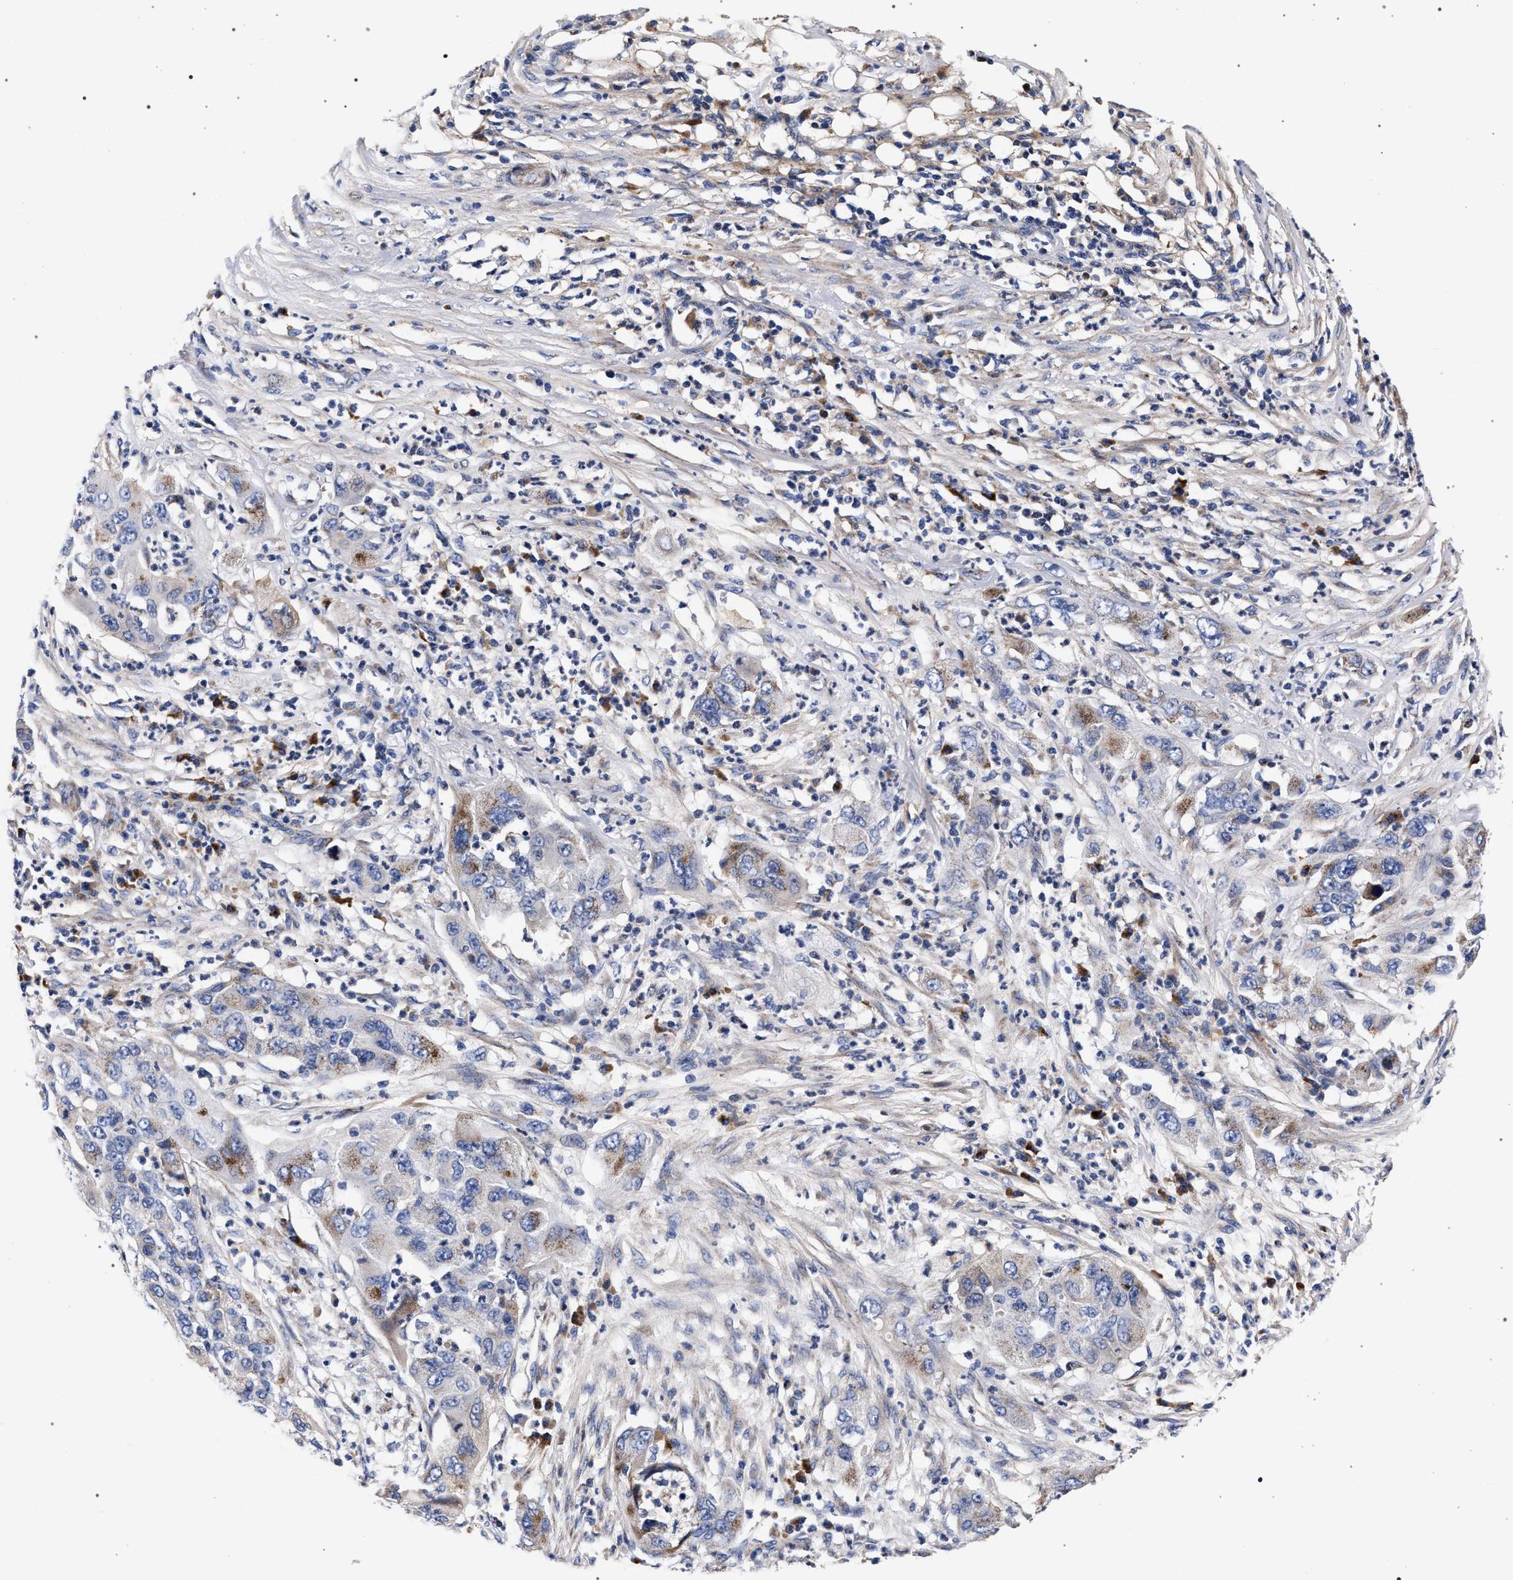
{"staining": {"intensity": "weak", "quantity": "<25%", "location": "cytoplasmic/membranous"}, "tissue": "pancreatic cancer", "cell_type": "Tumor cells", "image_type": "cancer", "snomed": [{"axis": "morphology", "description": "Adenocarcinoma, NOS"}, {"axis": "topography", "description": "Pancreas"}], "caption": "This is an immunohistochemistry photomicrograph of pancreatic cancer (adenocarcinoma). There is no positivity in tumor cells.", "gene": "ACOX1", "patient": {"sex": "female", "age": 78}}